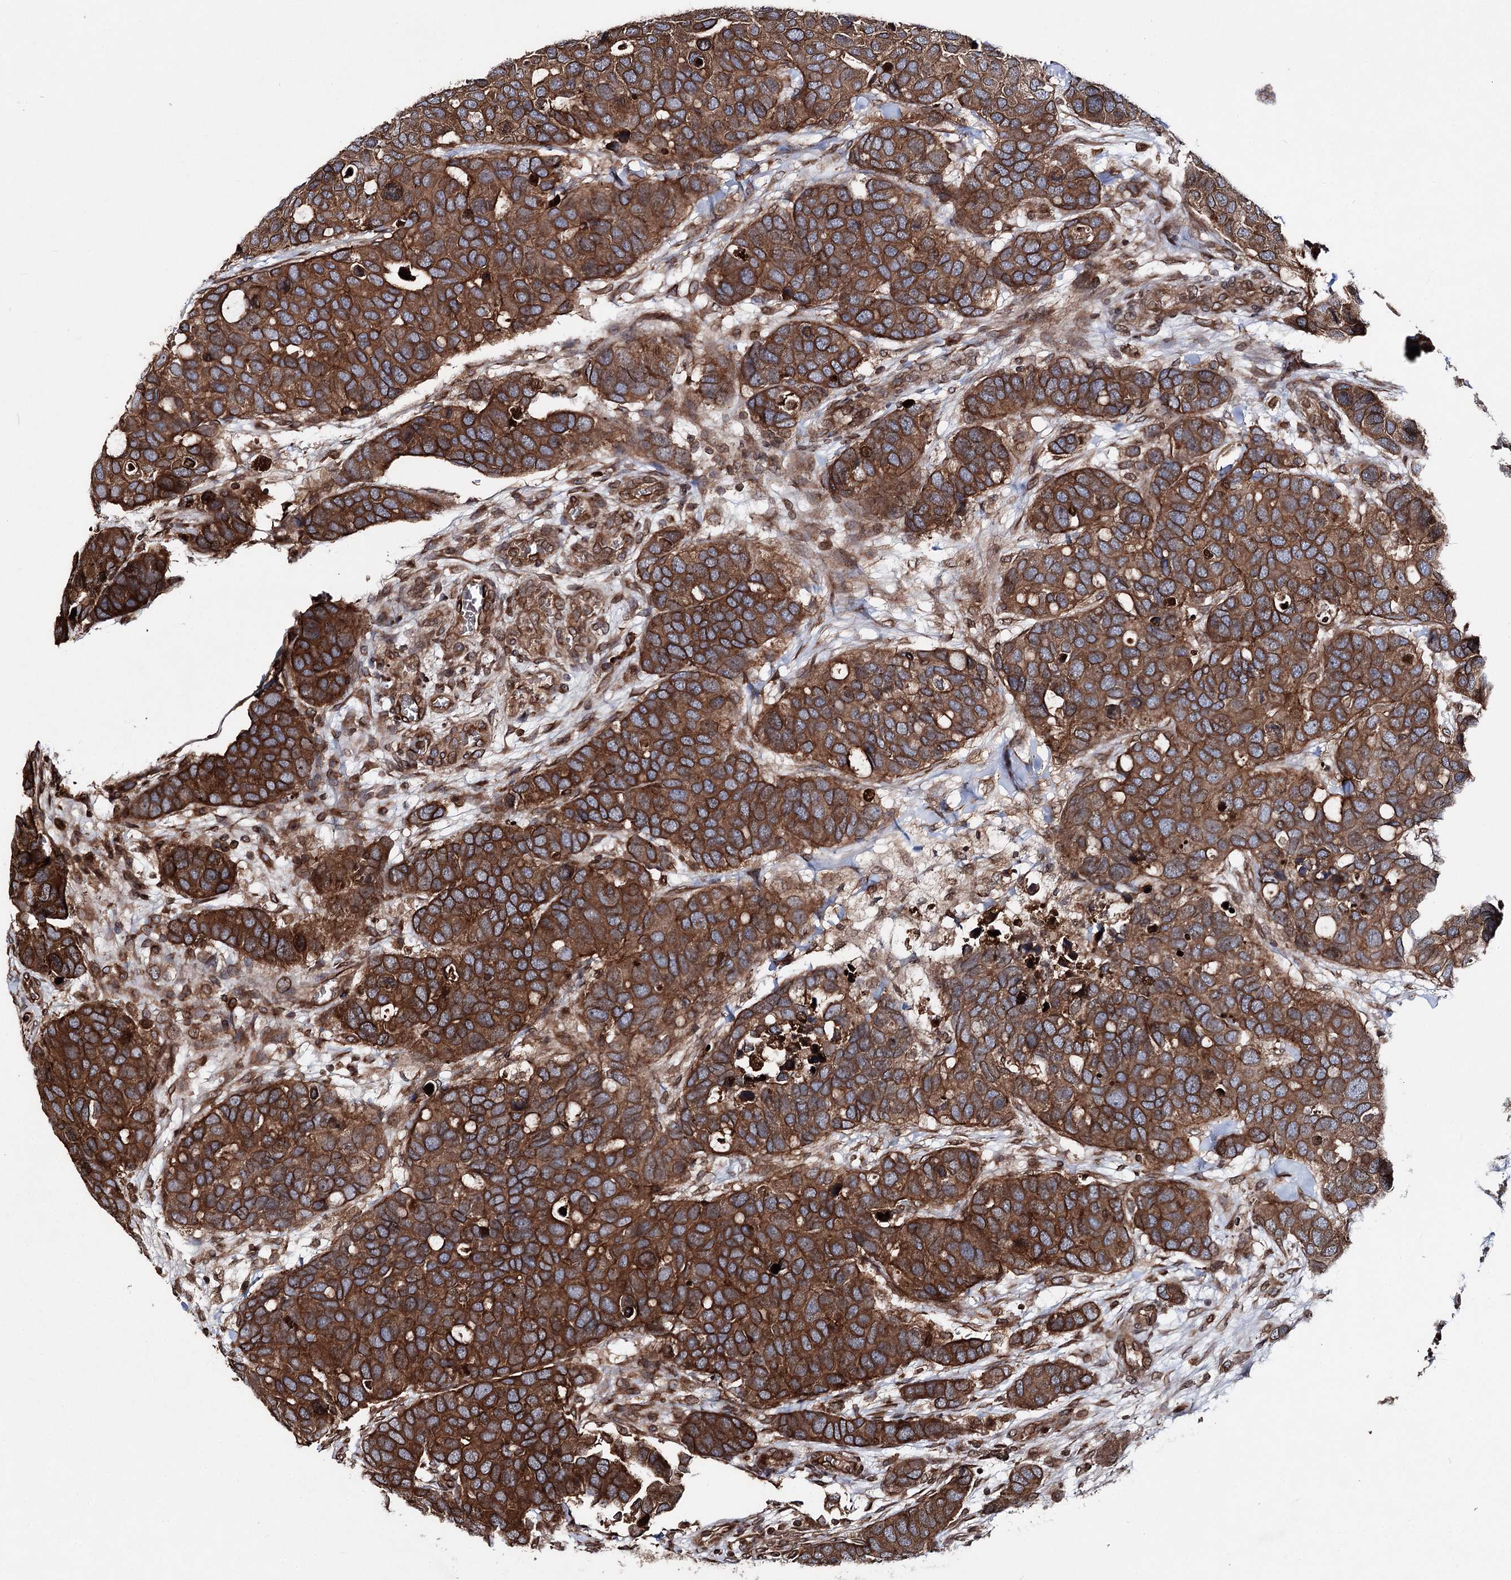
{"staining": {"intensity": "strong", "quantity": ">75%", "location": "cytoplasmic/membranous"}, "tissue": "breast cancer", "cell_type": "Tumor cells", "image_type": "cancer", "snomed": [{"axis": "morphology", "description": "Duct carcinoma"}, {"axis": "topography", "description": "Breast"}], "caption": "Breast invasive ductal carcinoma was stained to show a protein in brown. There is high levels of strong cytoplasmic/membranous expression in approximately >75% of tumor cells.", "gene": "FGFR1OP2", "patient": {"sex": "female", "age": 83}}